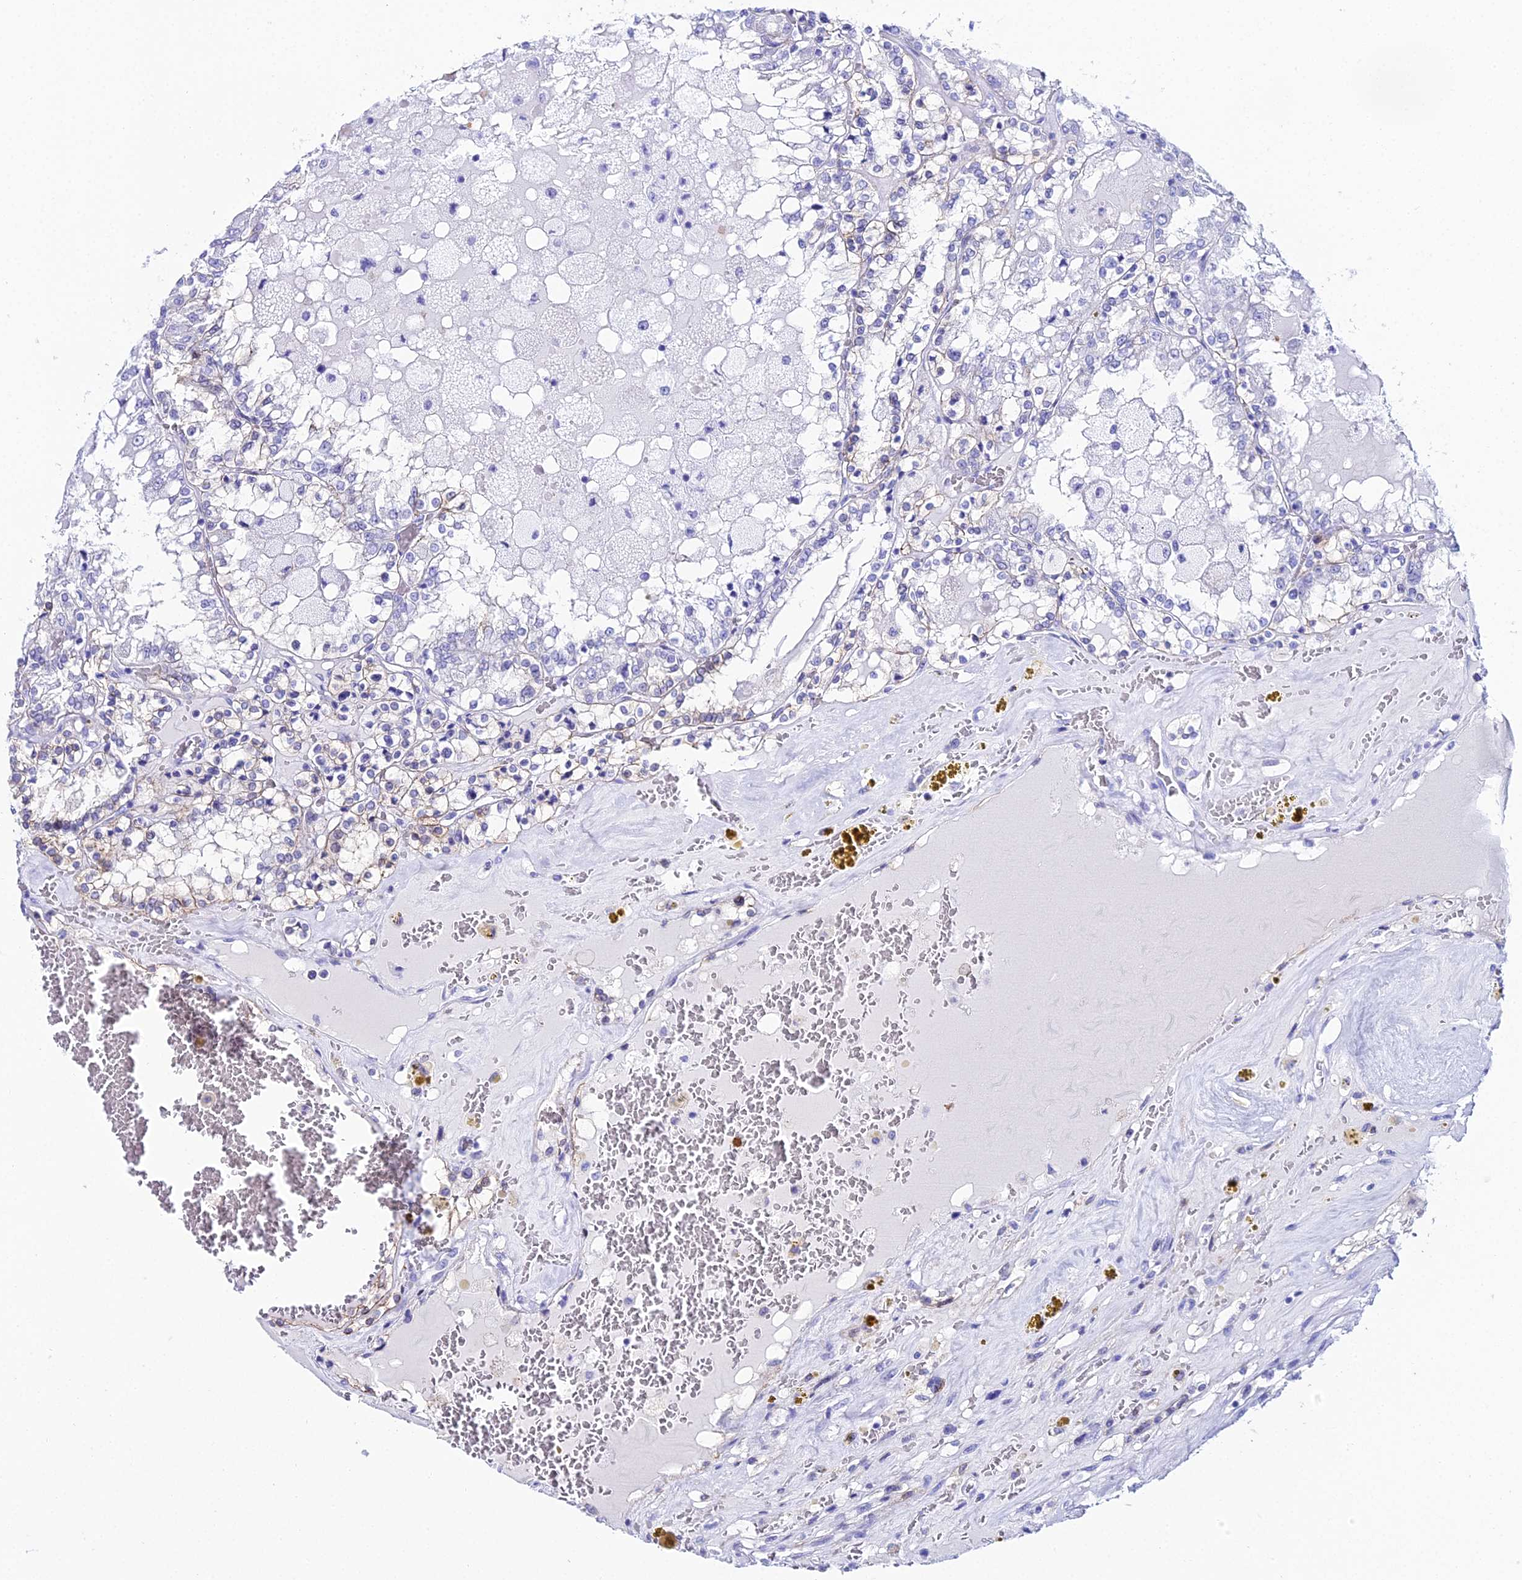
{"staining": {"intensity": "moderate", "quantity": "<25%", "location": "cytoplasmic/membranous"}, "tissue": "renal cancer", "cell_type": "Tumor cells", "image_type": "cancer", "snomed": [{"axis": "morphology", "description": "Adenocarcinoma, NOS"}, {"axis": "topography", "description": "Kidney"}], "caption": "This is an image of immunohistochemistry (IHC) staining of renal cancer, which shows moderate positivity in the cytoplasmic/membranous of tumor cells.", "gene": "DDX19A", "patient": {"sex": "female", "age": 56}}